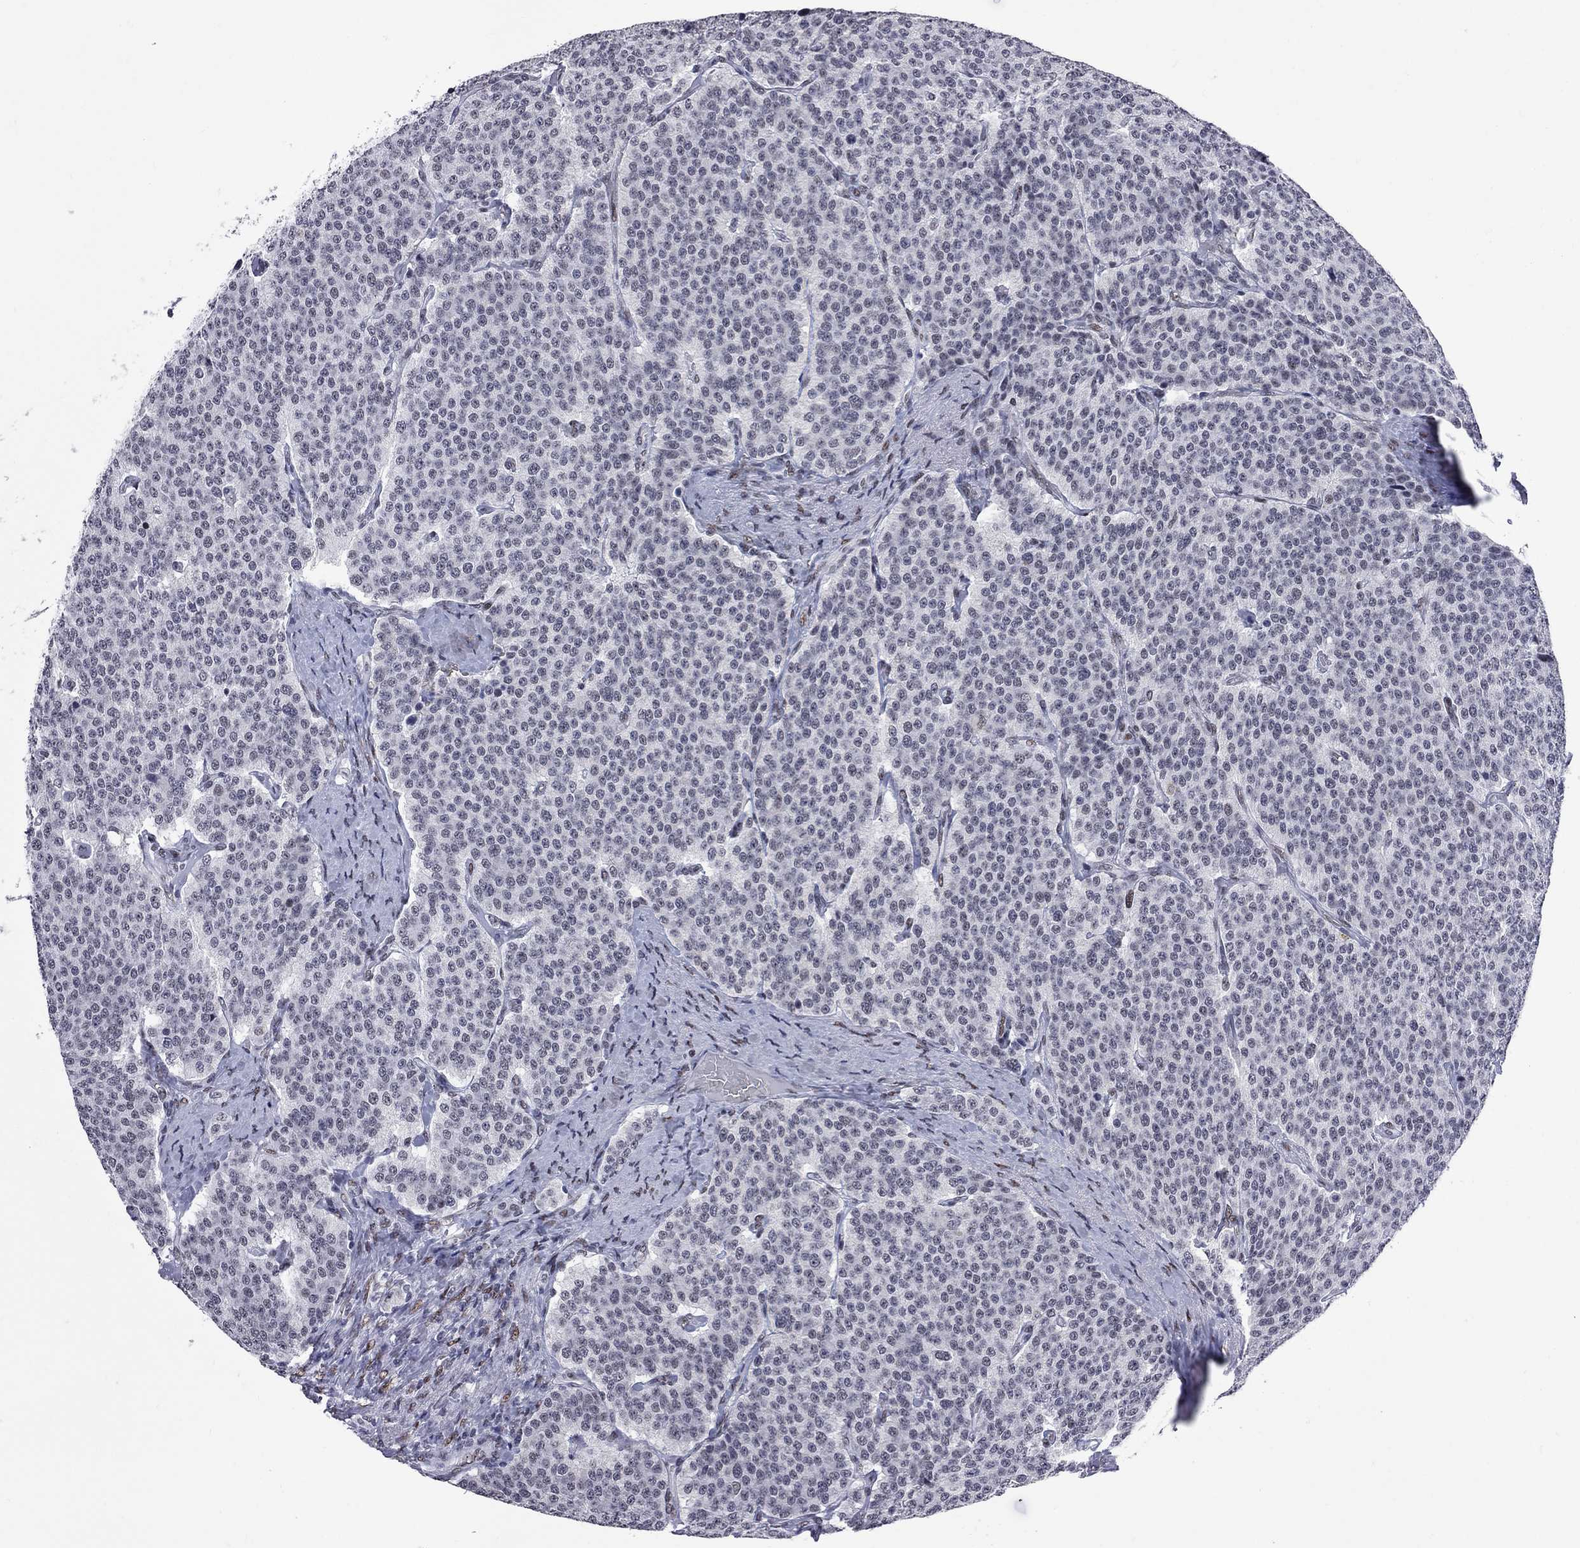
{"staining": {"intensity": "negative", "quantity": "none", "location": "none"}, "tissue": "carcinoid", "cell_type": "Tumor cells", "image_type": "cancer", "snomed": [{"axis": "morphology", "description": "Carcinoid, malignant, NOS"}, {"axis": "topography", "description": "Small intestine"}], "caption": "High power microscopy micrograph of an immunohistochemistry photomicrograph of malignant carcinoid, revealing no significant positivity in tumor cells. Brightfield microscopy of immunohistochemistry stained with DAB (brown) and hematoxylin (blue), captured at high magnification.", "gene": "ZBTB47", "patient": {"sex": "female", "age": 58}}